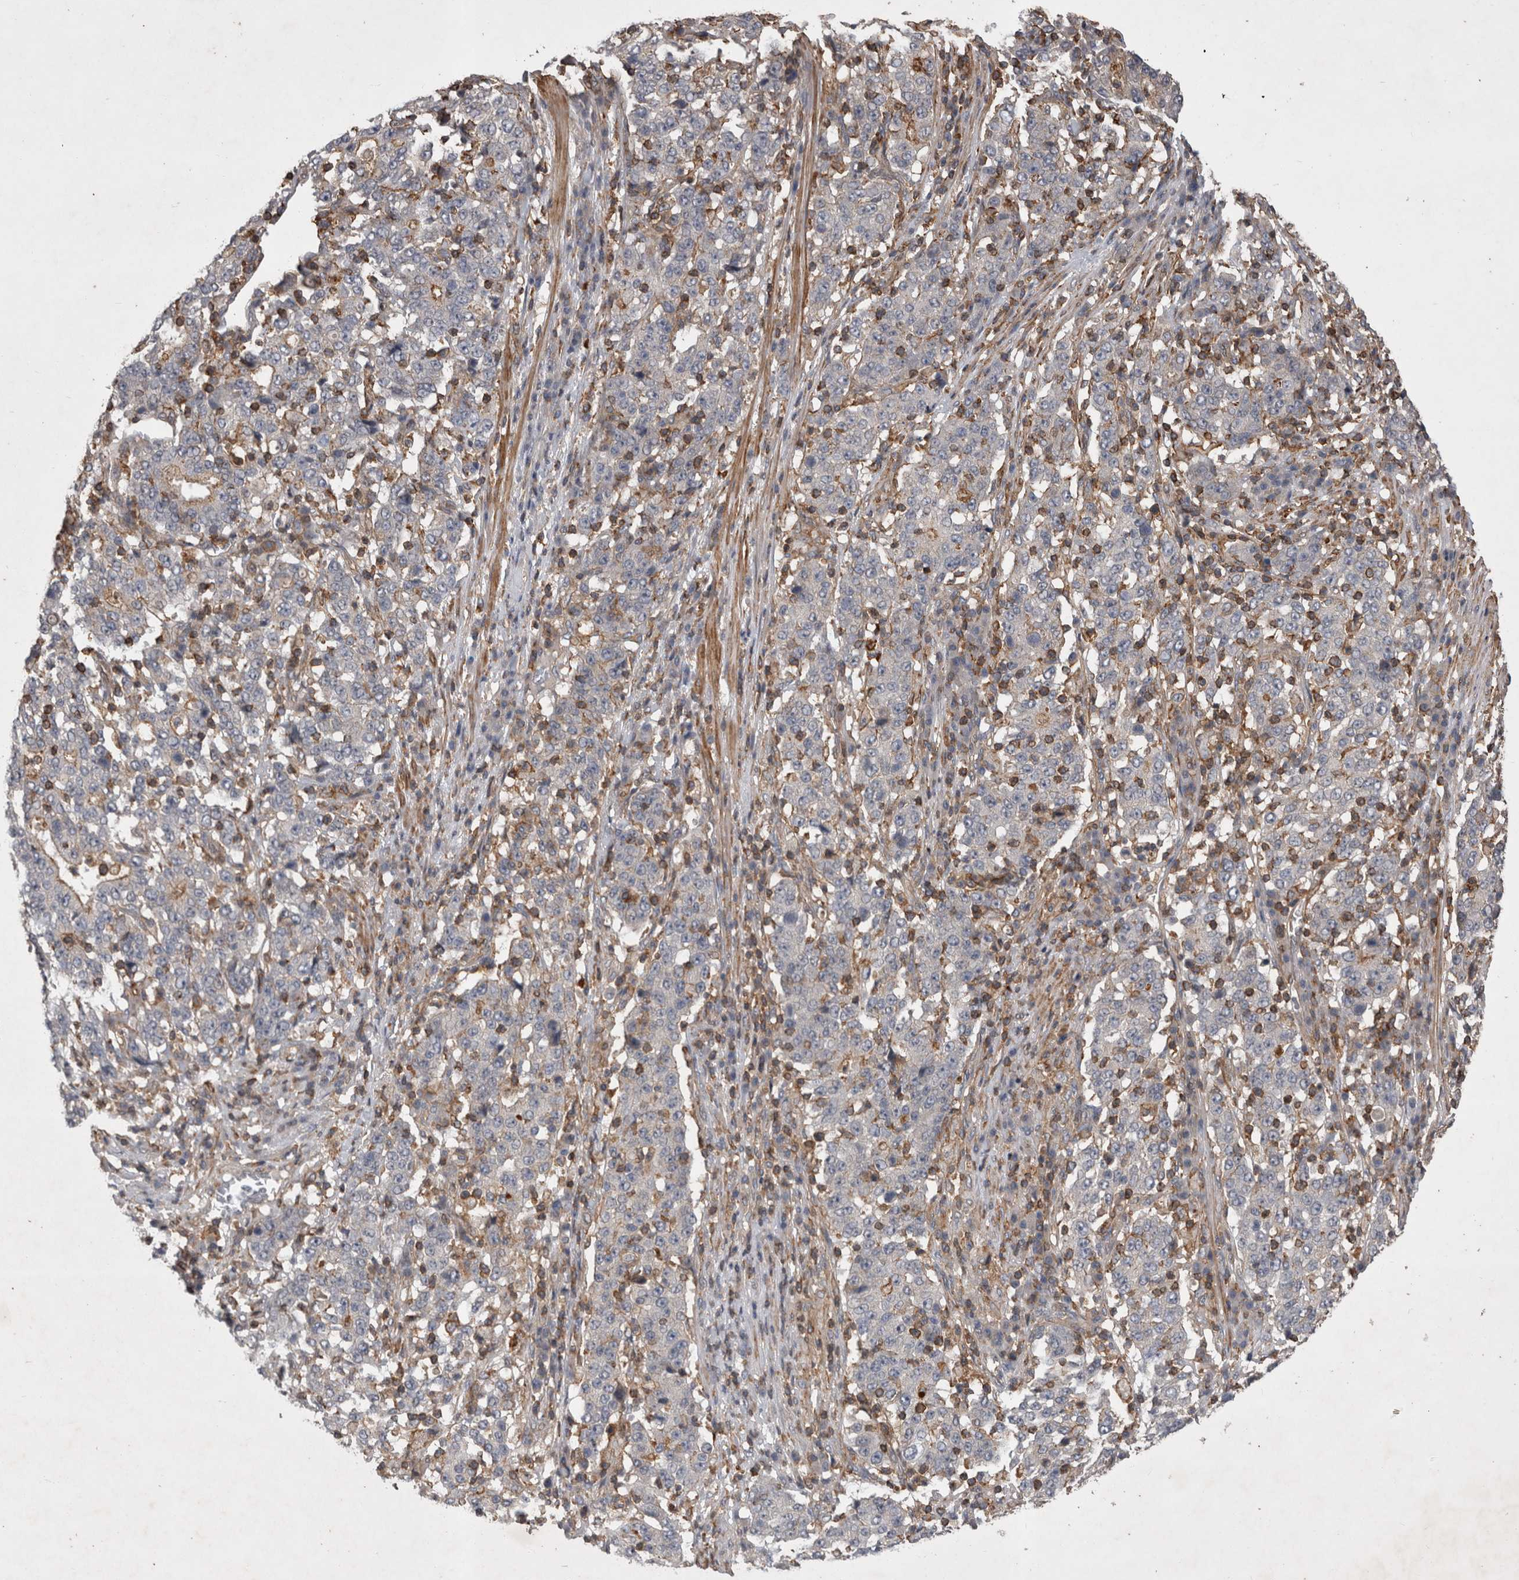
{"staining": {"intensity": "negative", "quantity": "none", "location": "none"}, "tissue": "stomach cancer", "cell_type": "Tumor cells", "image_type": "cancer", "snomed": [{"axis": "morphology", "description": "Adenocarcinoma, NOS"}, {"axis": "topography", "description": "Stomach"}], "caption": "Stomach cancer (adenocarcinoma) was stained to show a protein in brown. There is no significant staining in tumor cells. (IHC, brightfield microscopy, high magnification).", "gene": "SPATA48", "patient": {"sex": "male", "age": 59}}